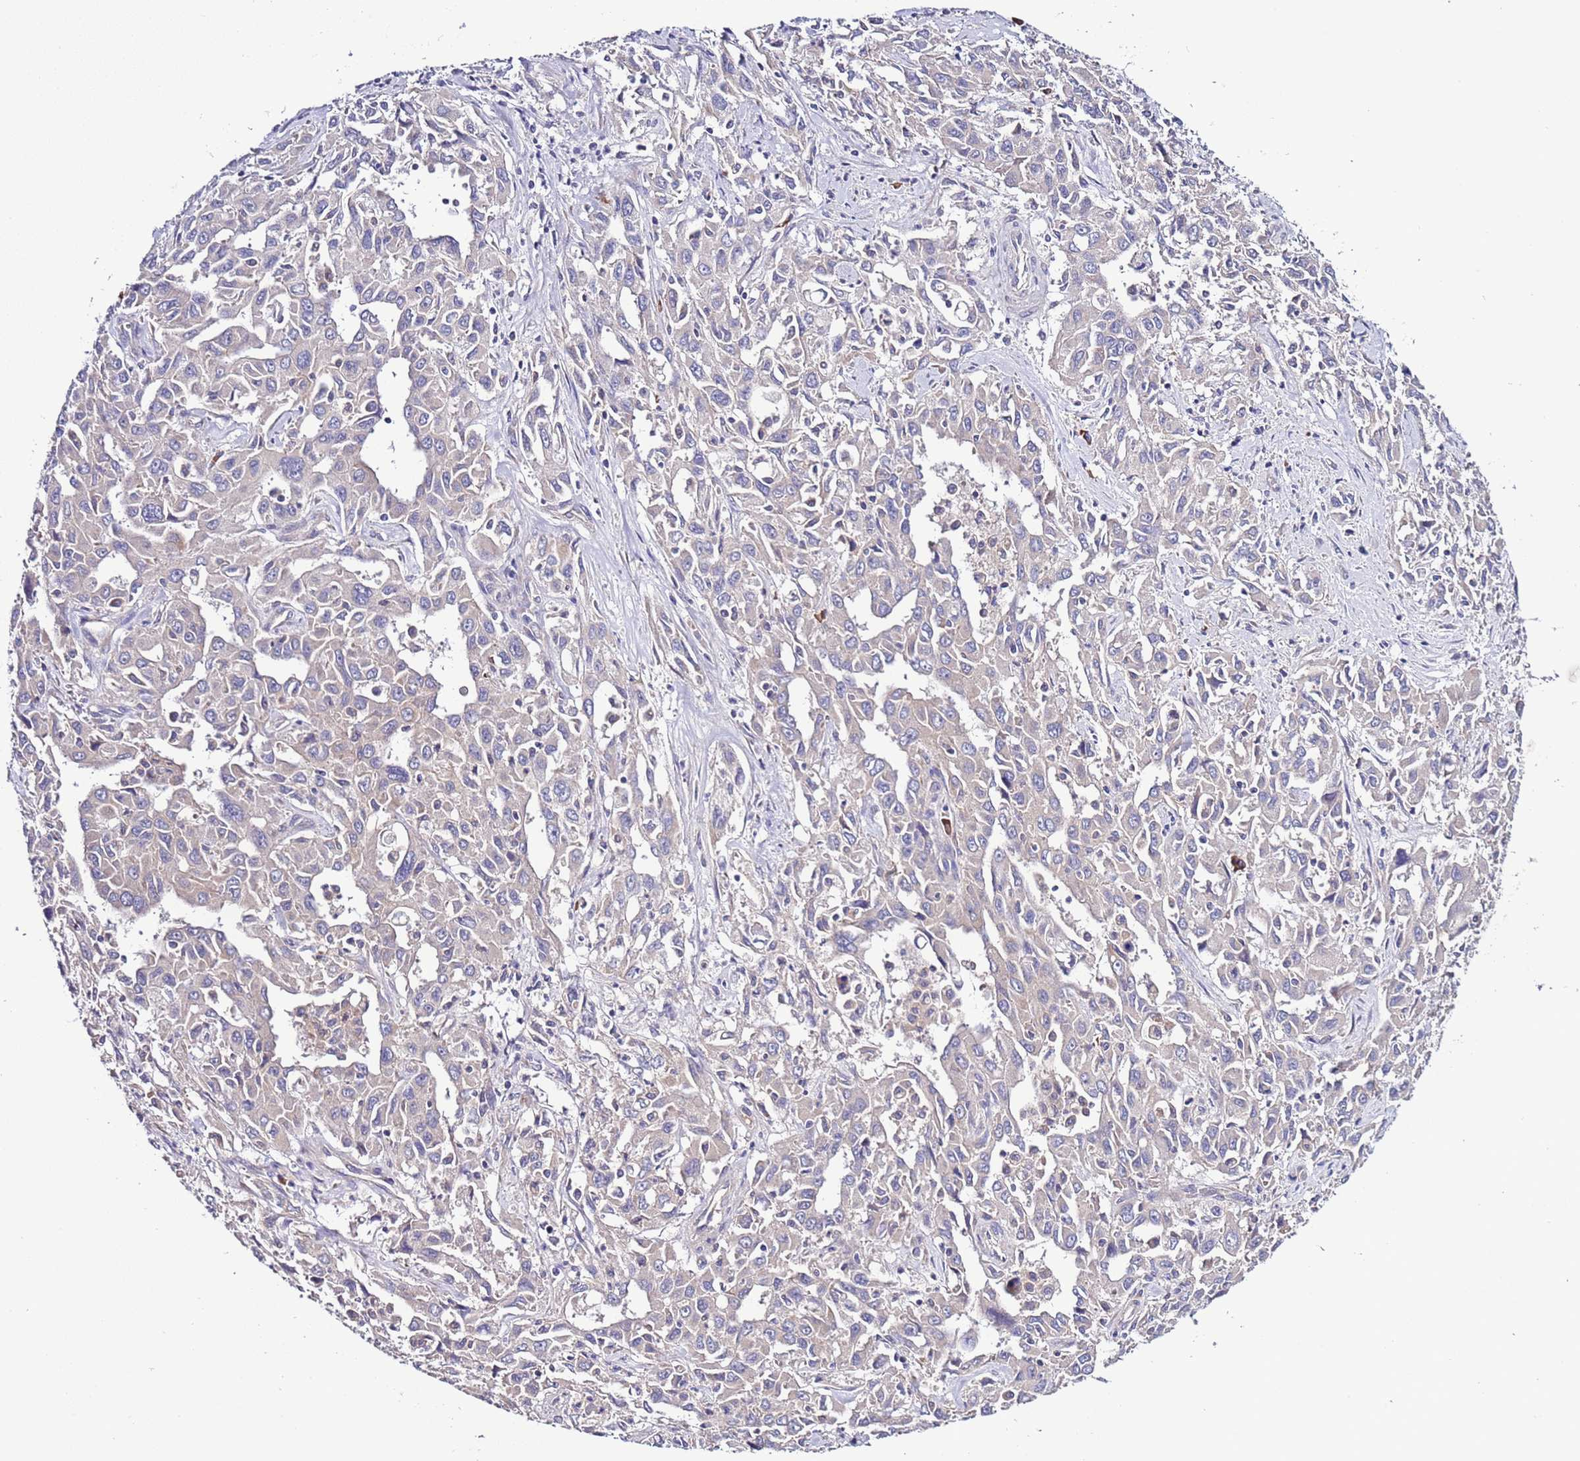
{"staining": {"intensity": "negative", "quantity": "none", "location": "none"}, "tissue": "liver cancer", "cell_type": "Tumor cells", "image_type": "cancer", "snomed": [{"axis": "morphology", "description": "Carcinoma, Hepatocellular, NOS"}, {"axis": "topography", "description": "Liver"}], "caption": "An IHC photomicrograph of liver cancer is shown. There is no staining in tumor cells of liver cancer. The staining was performed using DAB to visualize the protein expression in brown, while the nuclei were stained in blue with hematoxylin (Magnification: 20x).", "gene": "SPCS1", "patient": {"sex": "male", "age": 63}}